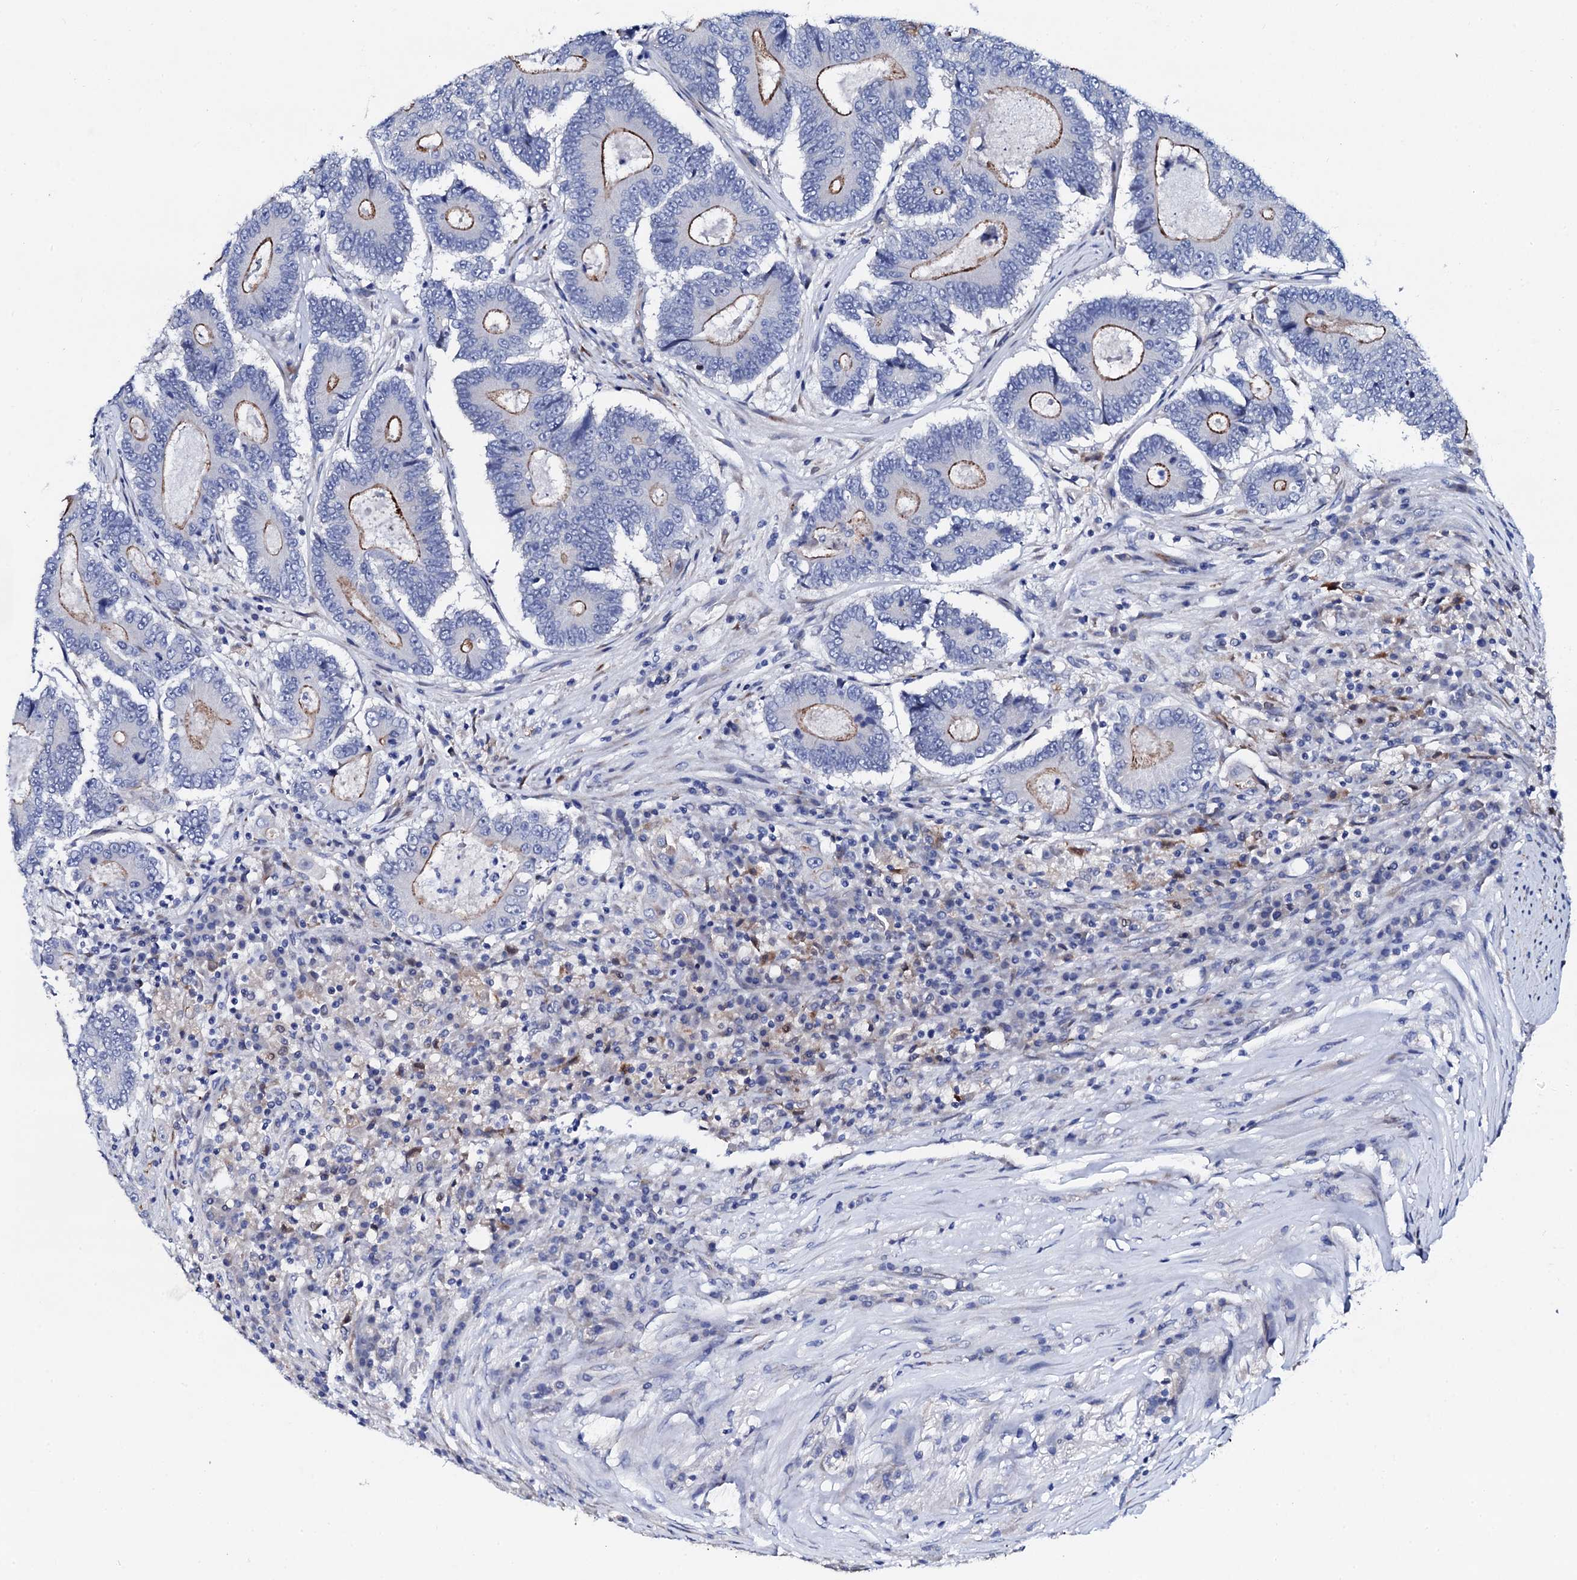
{"staining": {"intensity": "strong", "quantity": "<25%", "location": "cytoplasmic/membranous"}, "tissue": "colorectal cancer", "cell_type": "Tumor cells", "image_type": "cancer", "snomed": [{"axis": "morphology", "description": "Adenocarcinoma, NOS"}, {"axis": "topography", "description": "Colon"}], "caption": "Brown immunohistochemical staining in colorectal cancer displays strong cytoplasmic/membranous expression in about <25% of tumor cells.", "gene": "TRDN", "patient": {"sex": "male", "age": 83}}